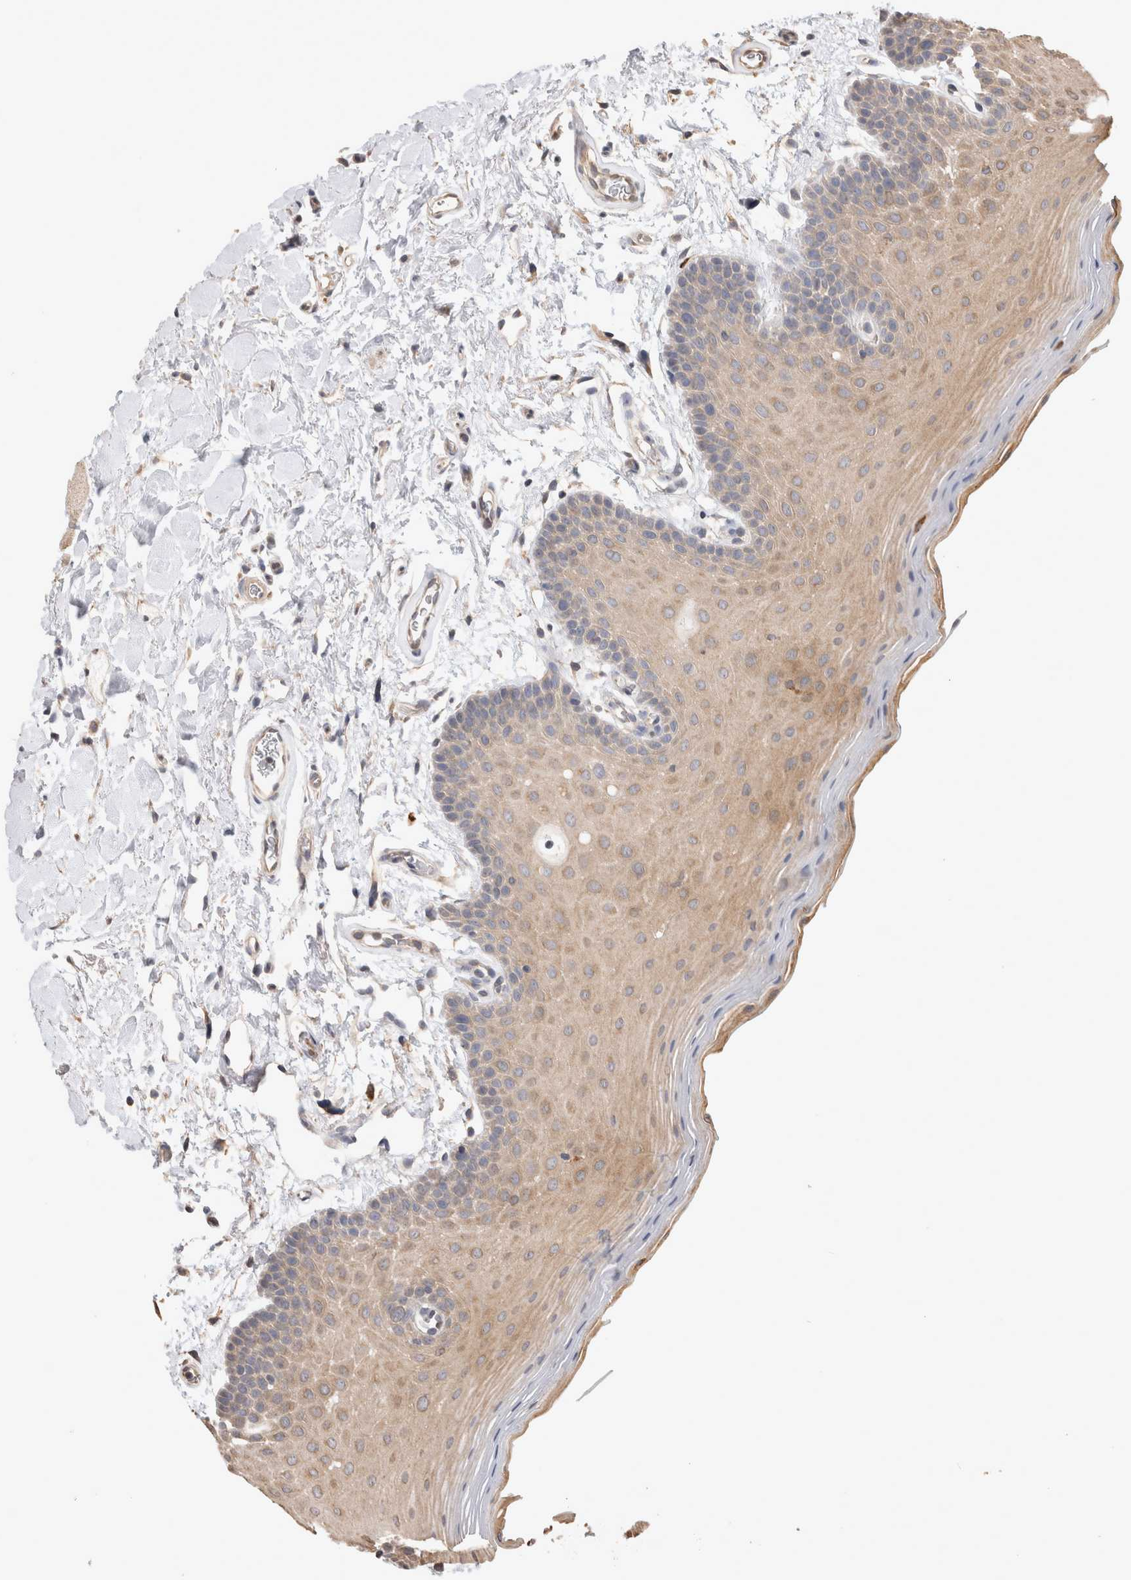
{"staining": {"intensity": "weak", "quantity": ">75%", "location": "cytoplasmic/membranous"}, "tissue": "oral mucosa", "cell_type": "Squamous epithelial cells", "image_type": "normal", "snomed": [{"axis": "morphology", "description": "Normal tissue, NOS"}, {"axis": "topography", "description": "Oral tissue"}], "caption": "Protein staining of normal oral mucosa demonstrates weak cytoplasmic/membranous expression in approximately >75% of squamous epithelial cells.", "gene": "CLIP1", "patient": {"sex": "male", "age": 62}}